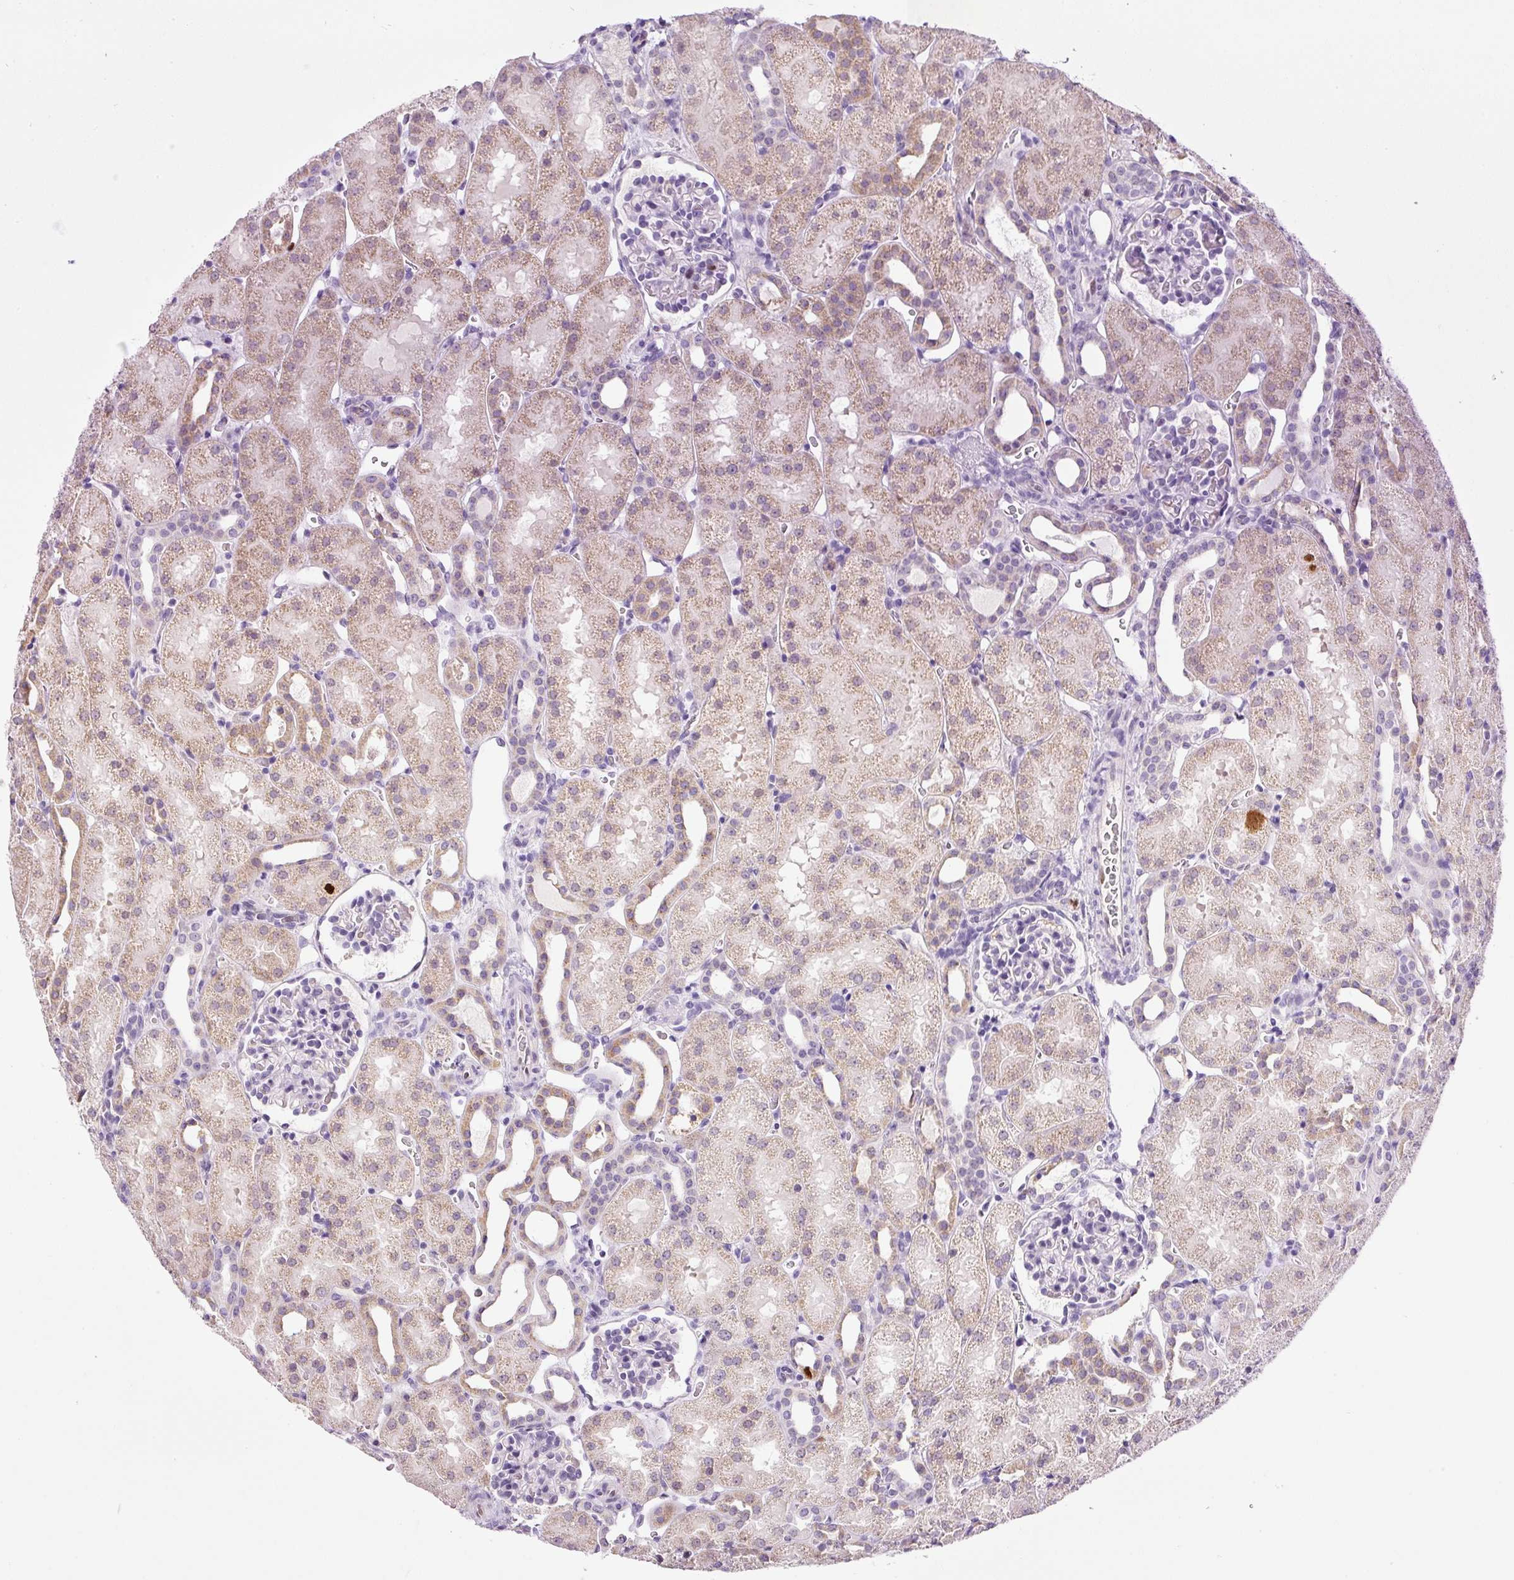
{"staining": {"intensity": "weak", "quantity": "<25%", "location": "nuclear"}, "tissue": "kidney", "cell_type": "Cells in glomeruli", "image_type": "normal", "snomed": [{"axis": "morphology", "description": "Normal tissue, NOS"}, {"axis": "topography", "description": "Kidney"}], "caption": "DAB immunohistochemical staining of benign kidney demonstrates no significant expression in cells in glomeruli.", "gene": "KPNA2", "patient": {"sex": "male", "age": 2}}